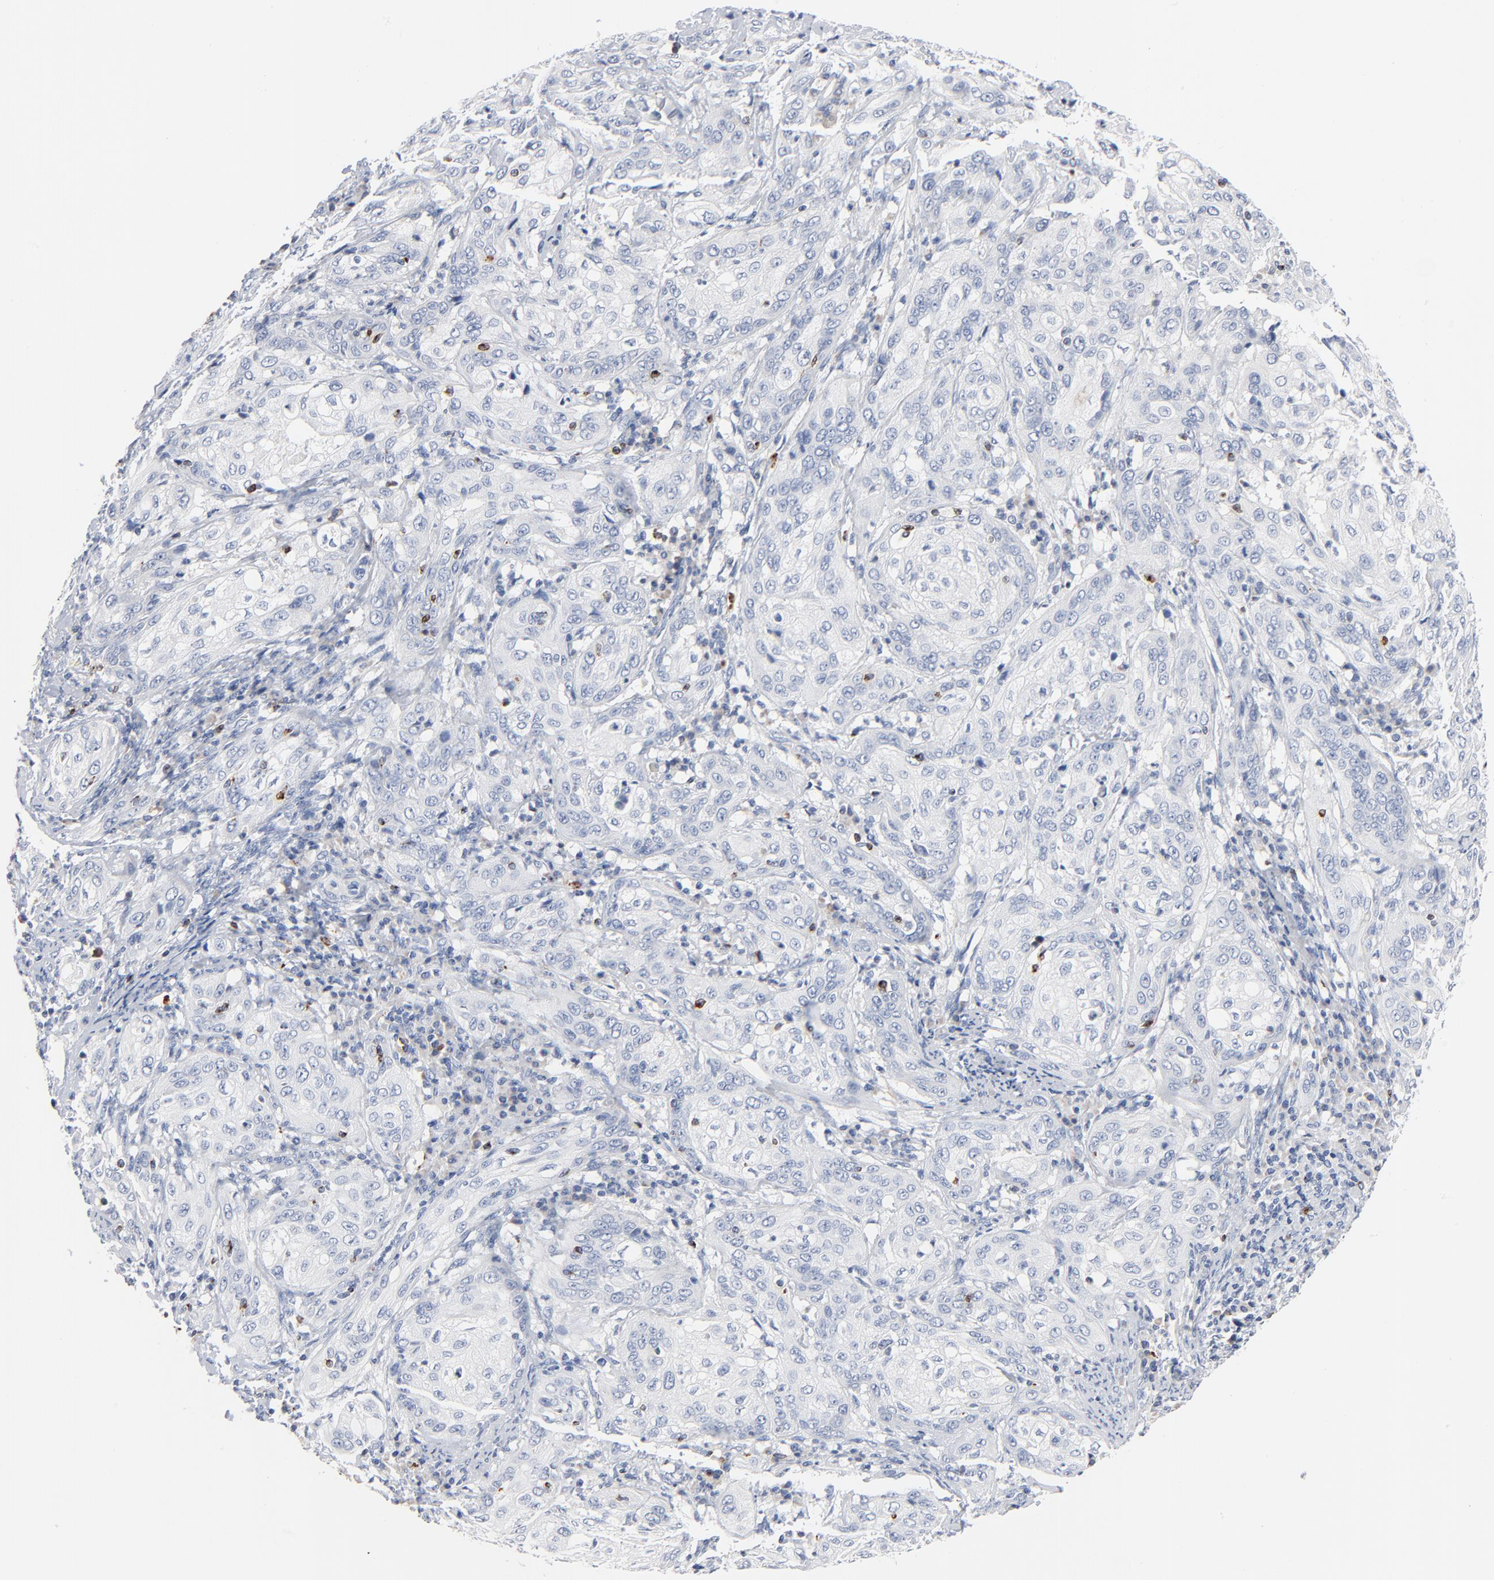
{"staining": {"intensity": "negative", "quantity": "none", "location": "none"}, "tissue": "cervical cancer", "cell_type": "Tumor cells", "image_type": "cancer", "snomed": [{"axis": "morphology", "description": "Squamous cell carcinoma, NOS"}, {"axis": "topography", "description": "Cervix"}], "caption": "This photomicrograph is of squamous cell carcinoma (cervical) stained with immunohistochemistry (IHC) to label a protein in brown with the nuclei are counter-stained blue. There is no positivity in tumor cells.", "gene": "GZMB", "patient": {"sex": "female", "age": 41}}